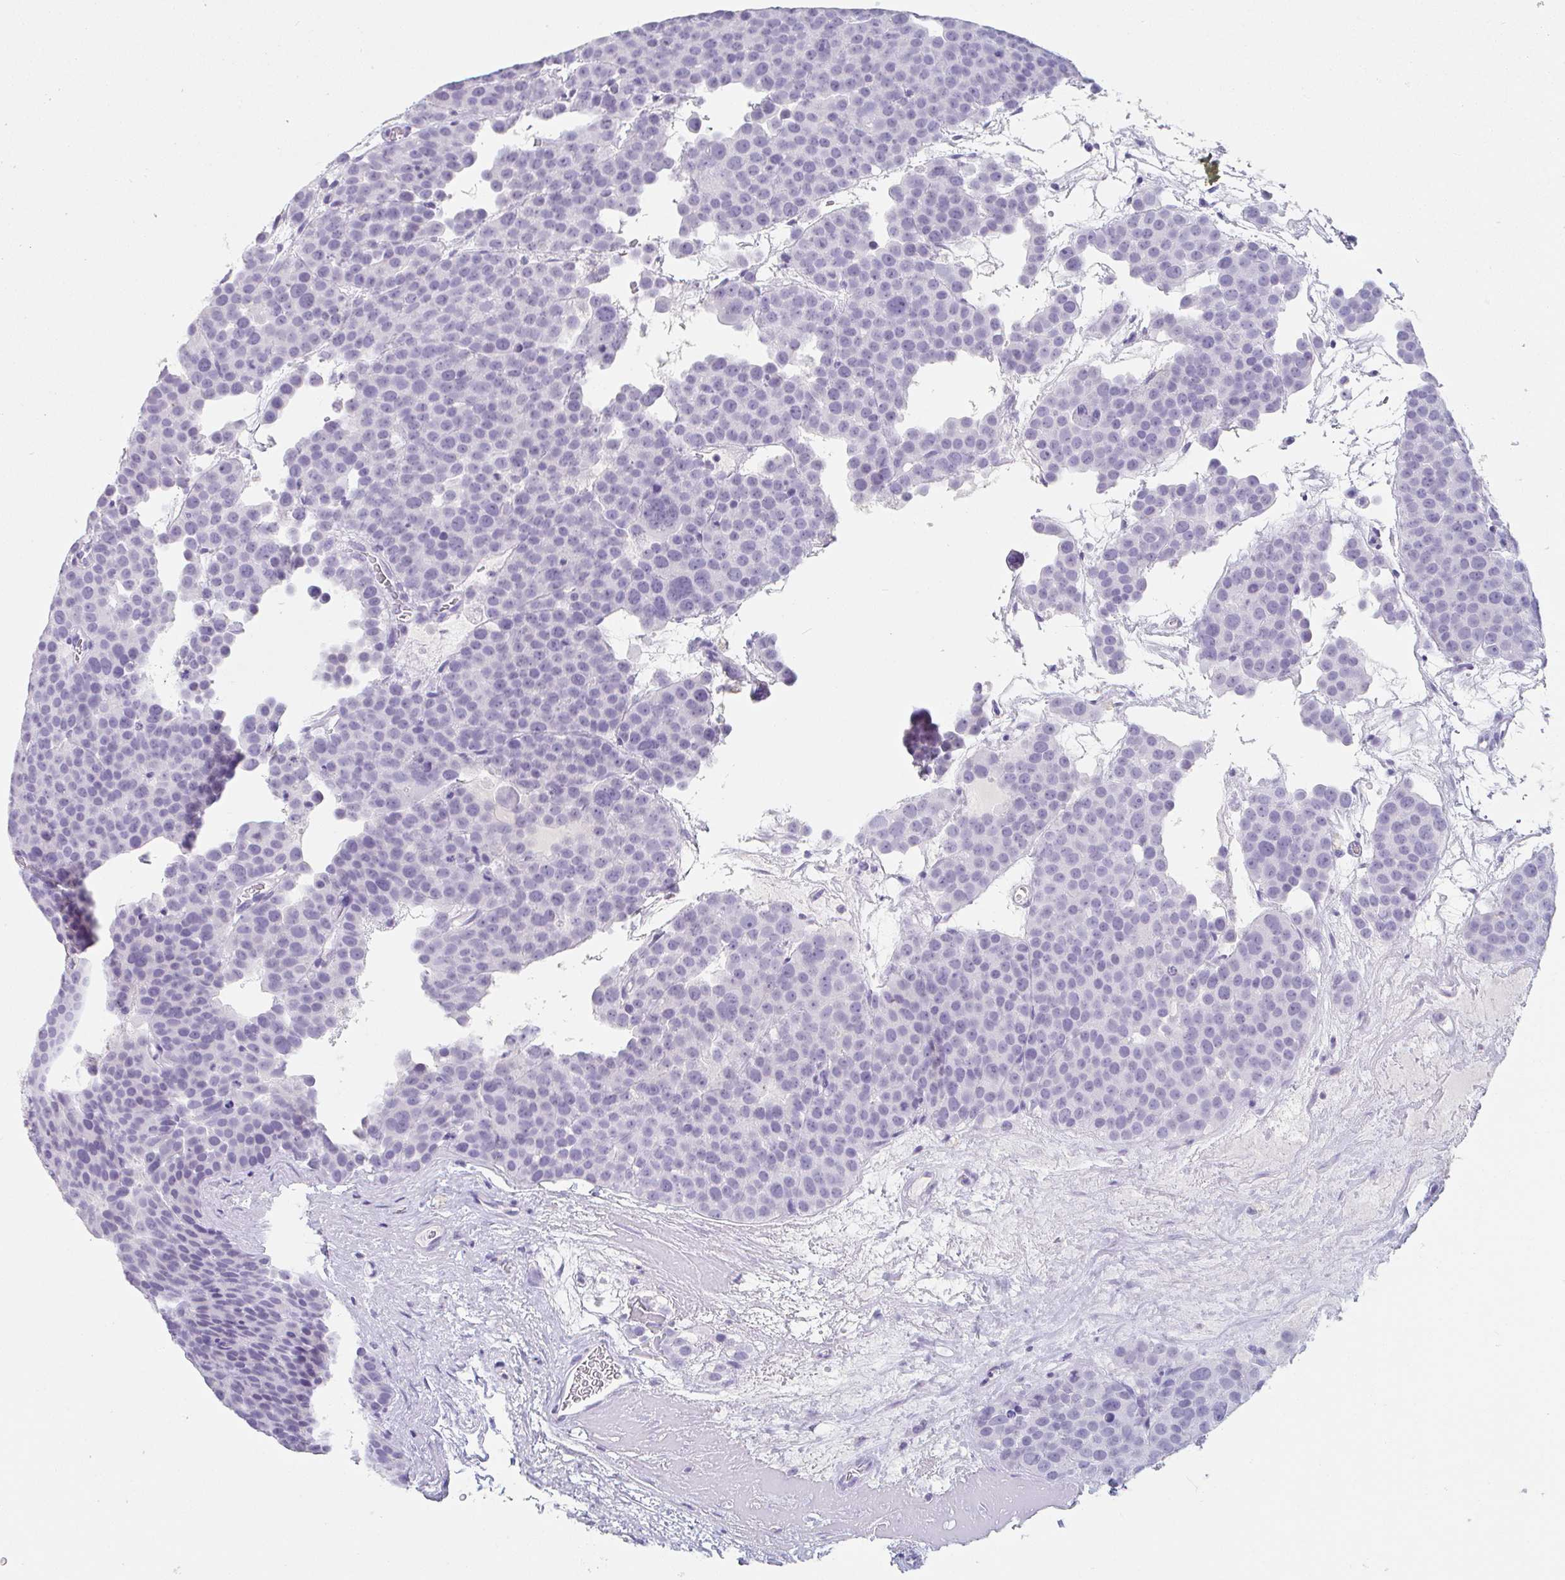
{"staining": {"intensity": "negative", "quantity": "none", "location": "none"}, "tissue": "testis cancer", "cell_type": "Tumor cells", "image_type": "cancer", "snomed": [{"axis": "morphology", "description": "Seminoma, NOS"}, {"axis": "topography", "description": "Testis"}], "caption": "Tumor cells show no significant protein expression in seminoma (testis). (Brightfield microscopy of DAB (3,3'-diaminobenzidine) immunohistochemistry (IHC) at high magnification).", "gene": "EMC4", "patient": {"sex": "male", "age": 71}}